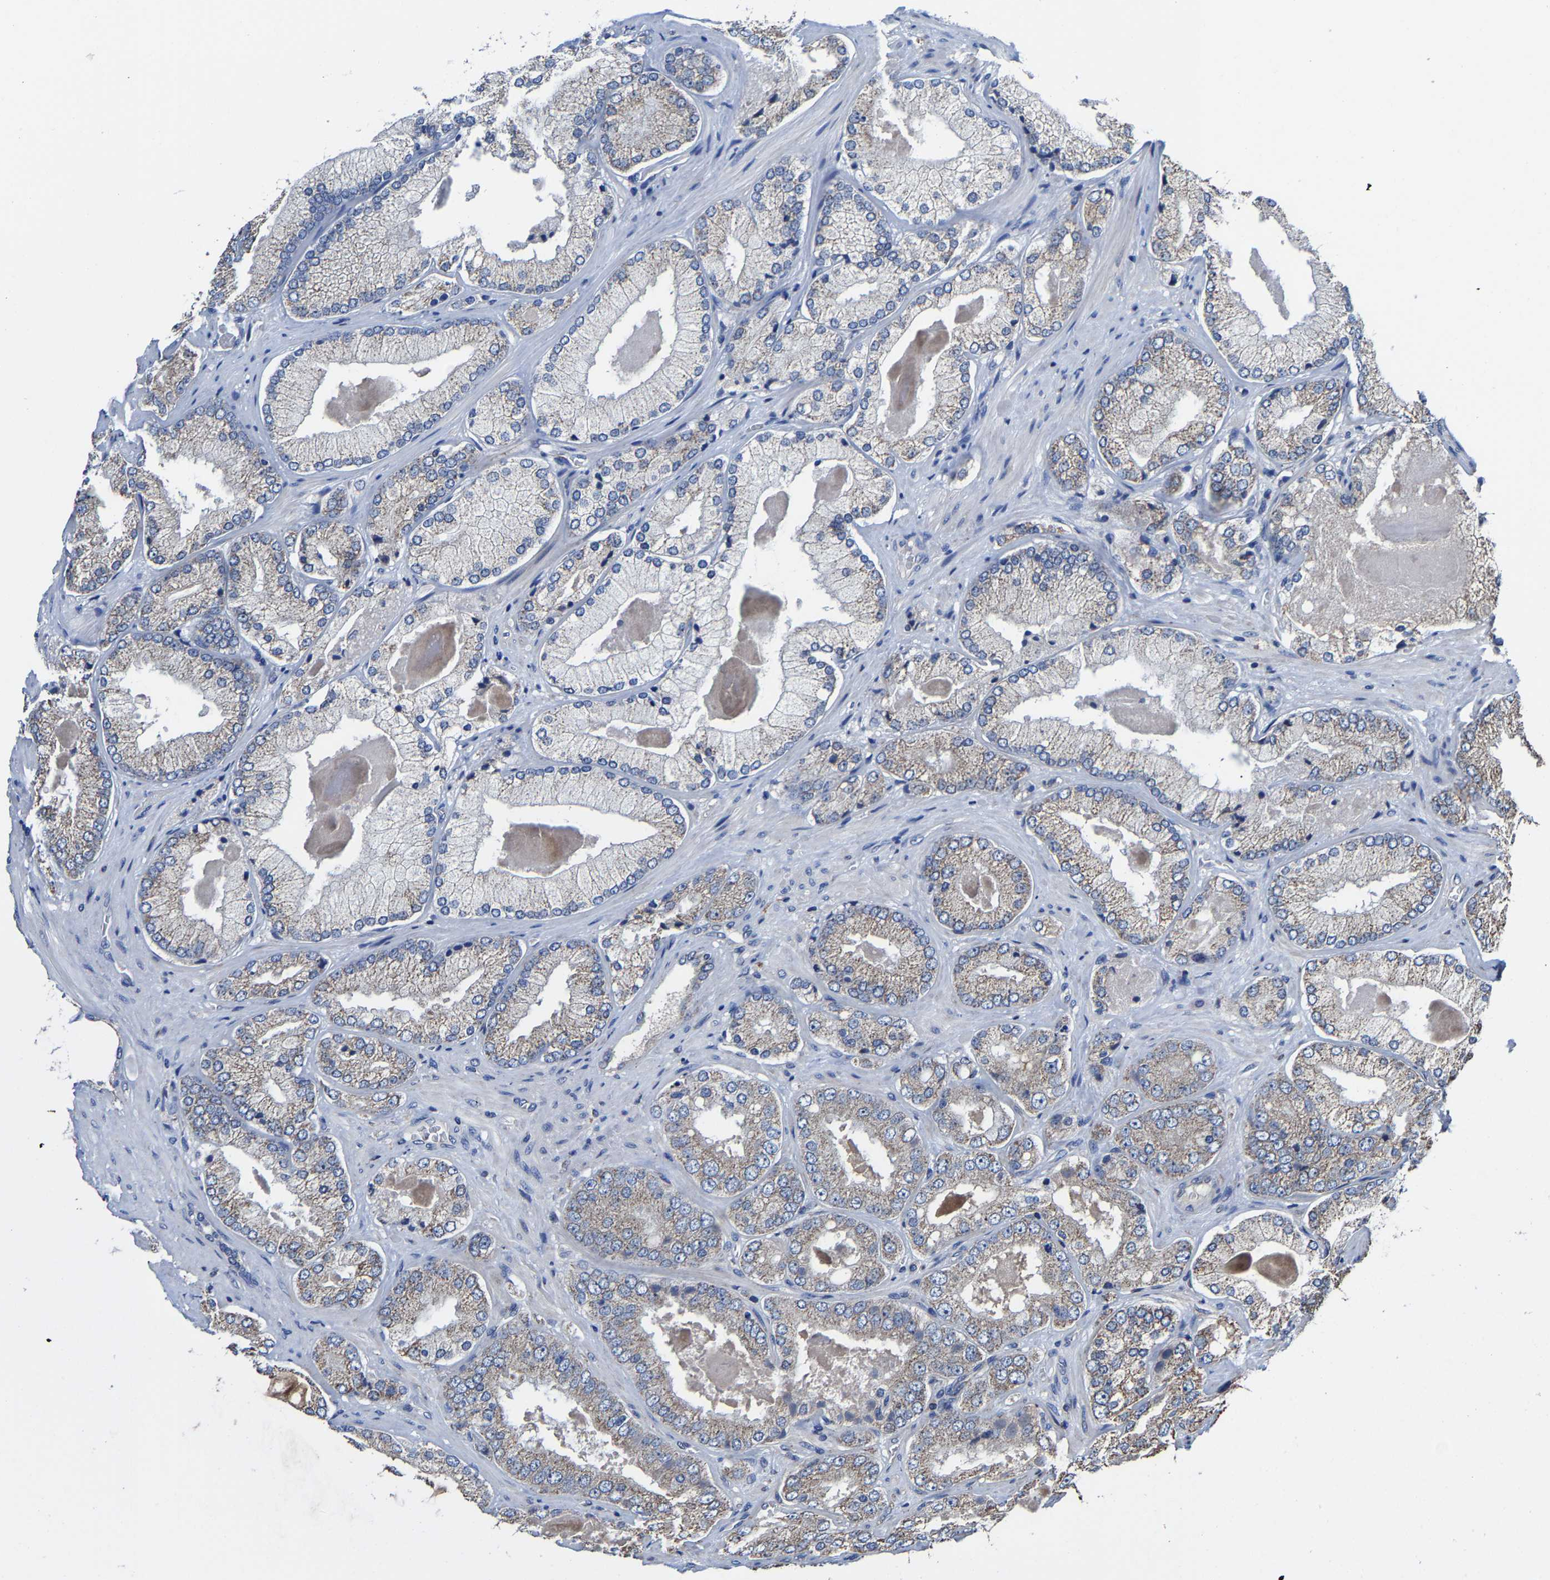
{"staining": {"intensity": "weak", "quantity": "<25%", "location": "cytoplasmic/membranous"}, "tissue": "prostate cancer", "cell_type": "Tumor cells", "image_type": "cancer", "snomed": [{"axis": "morphology", "description": "Adenocarcinoma, Low grade"}, {"axis": "topography", "description": "Prostate"}], "caption": "Immunohistochemistry (IHC) histopathology image of prostate cancer (adenocarcinoma (low-grade)) stained for a protein (brown), which displays no positivity in tumor cells. (DAB (3,3'-diaminobenzidine) IHC, high magnification).", "gene": "ZCCHC7", "patient": {"sex": "male", "age": 65}}